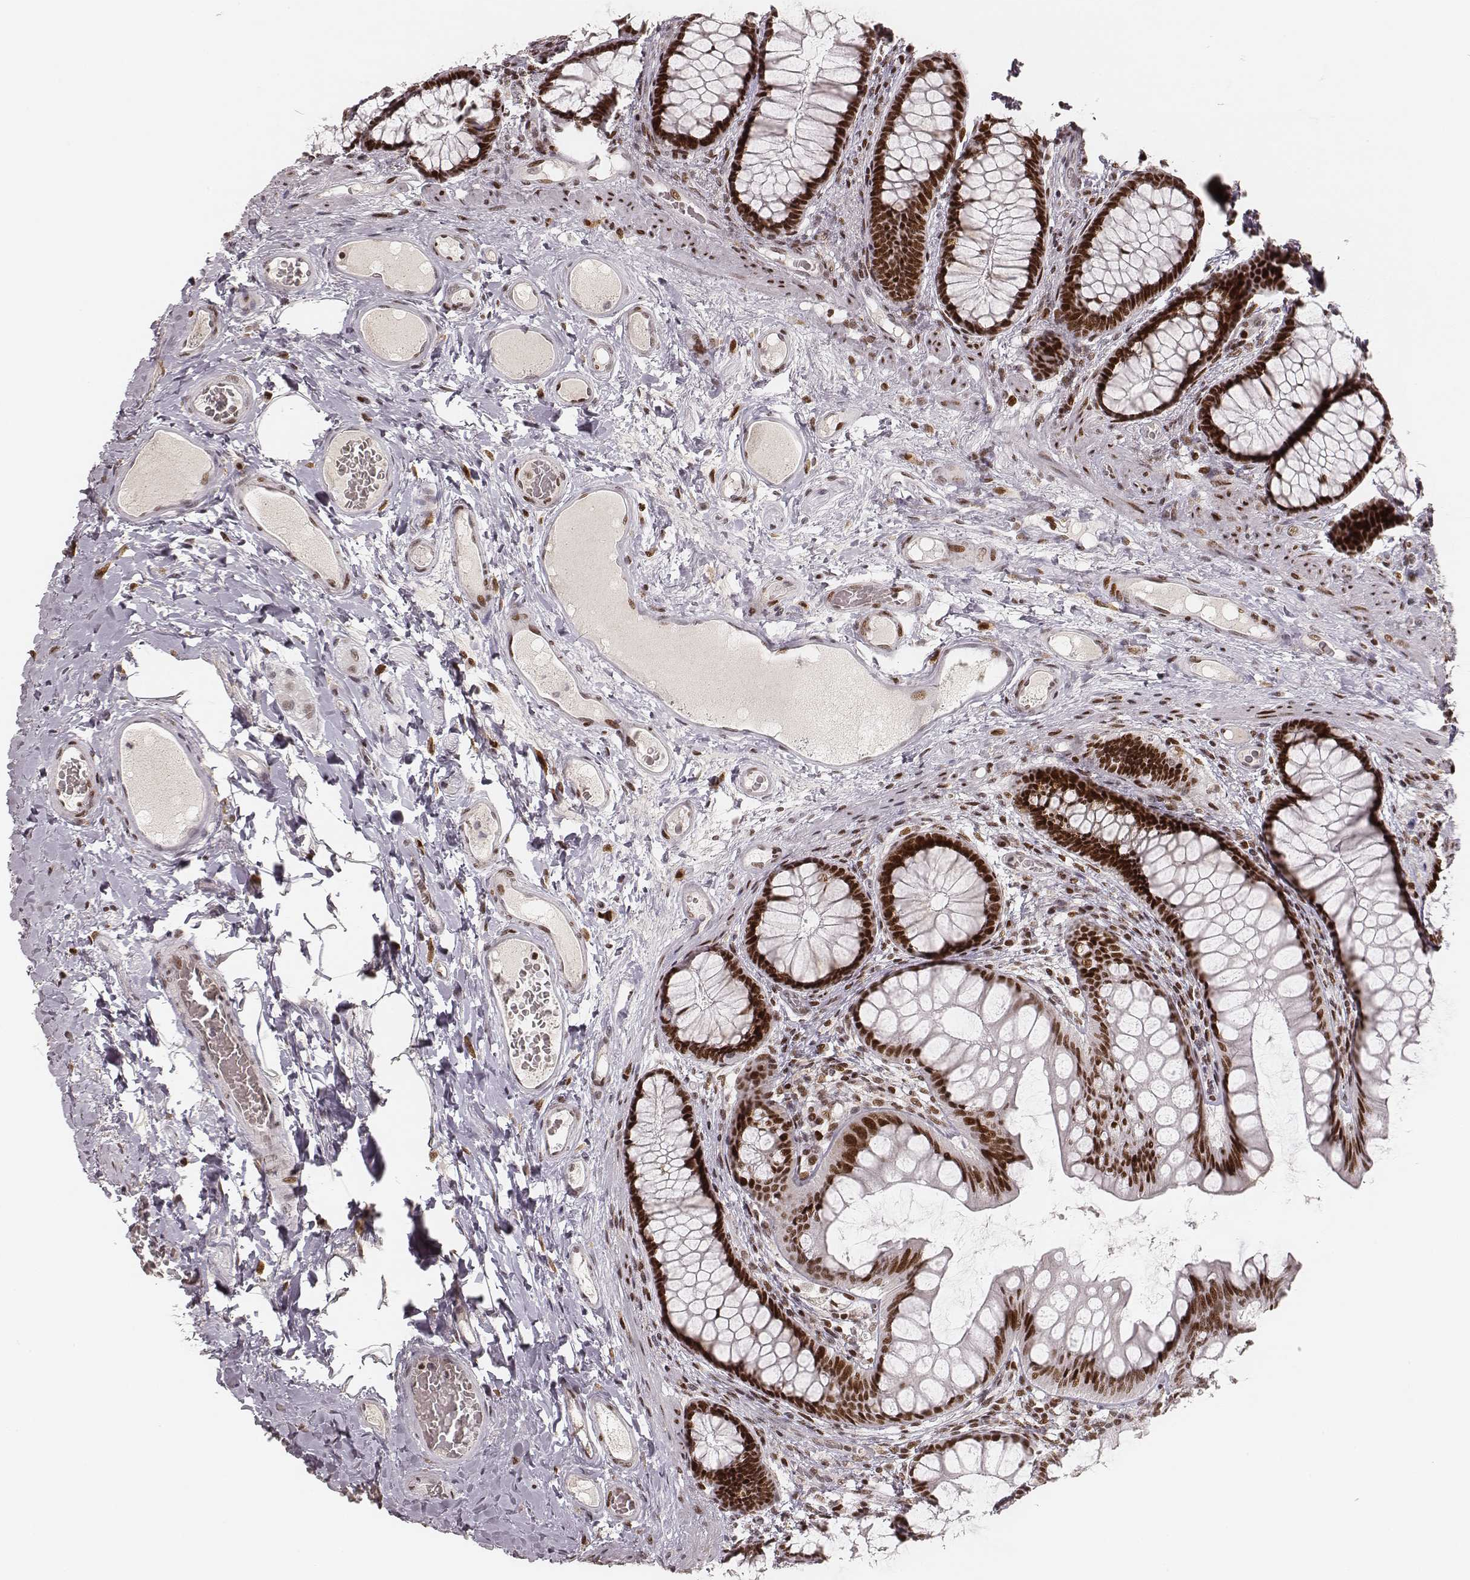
{"staining": {"intensity": "moderate", "quantity": ">75%", "location": "nuclear"}, "tissue": "colon", "cell_type": "Endothelial cells", "image_type": "normal", "snomed": [{"axis": "morphology", "description": "Normal tissue, NOS"}, {"axis": "topography", "description": "Colon"}], "caption": "Normal colon demonstrates moderate nuclear staining in approximately >75% of endothelial cells, visualized by immunohistochemistry.", "gene": "HNRNPC", "patient": {"sex": "female", "age": 65}}